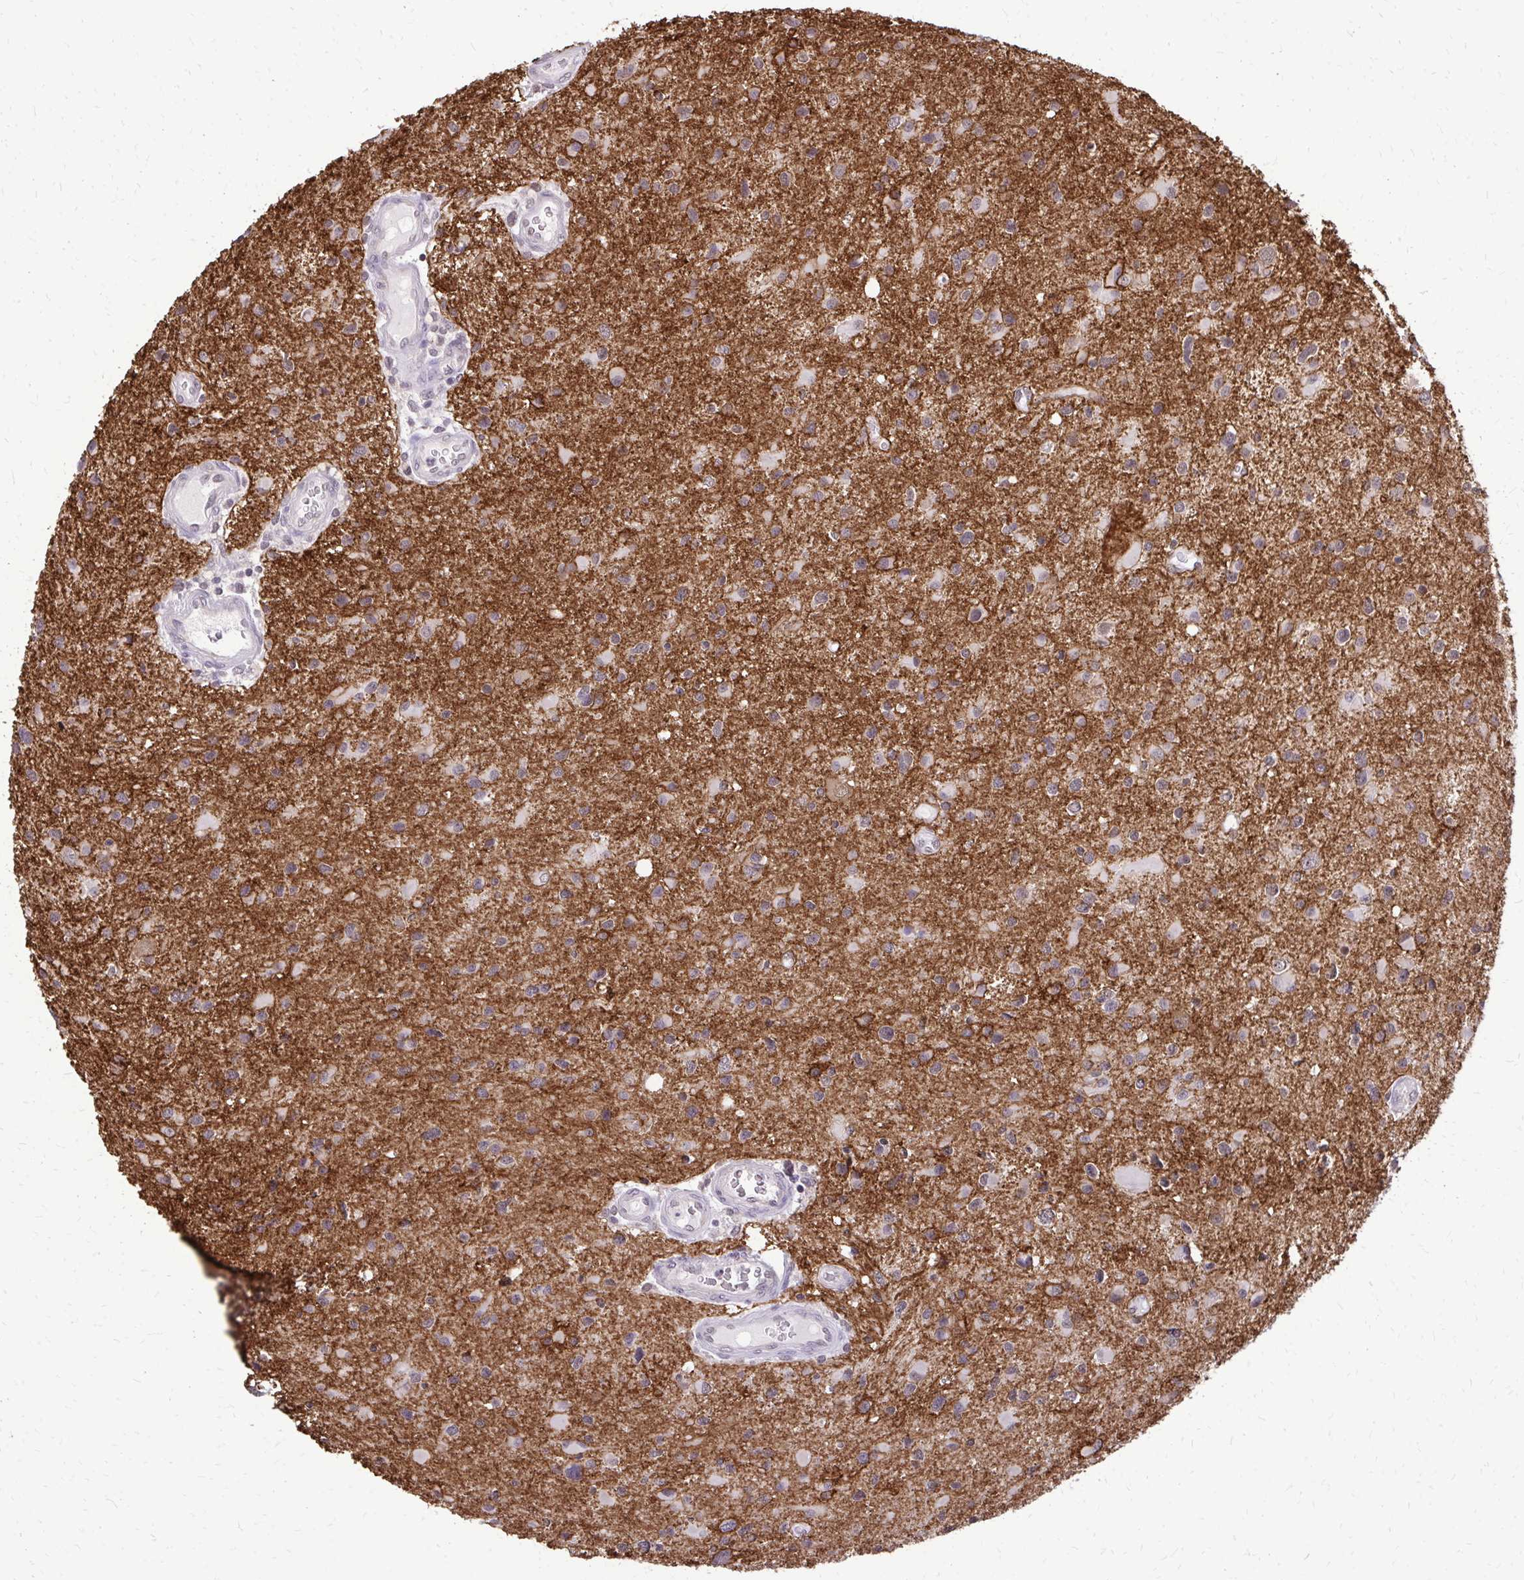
{"staining": {"intensity": "weak", "quantity": "25%-75%", "location": "cytoplasmic/membranous"}, "tissue": "glioma", "cell_type": "Tumor cells", "image_type": "cancer", "snomed": [{"axis": "morphology", "description": "Glioma, malignant, Low grade"}, {"axis": "topography", "description": "Brain"}], "caption": "An IHC micrograph of tumor tissue is shown. Protein staining in brown highlights weak cytoplasmic/membranous positivity in glioma within tumor cells.", "gene": "AKAP5", "patient": {"sex": "female", "age": 32}}